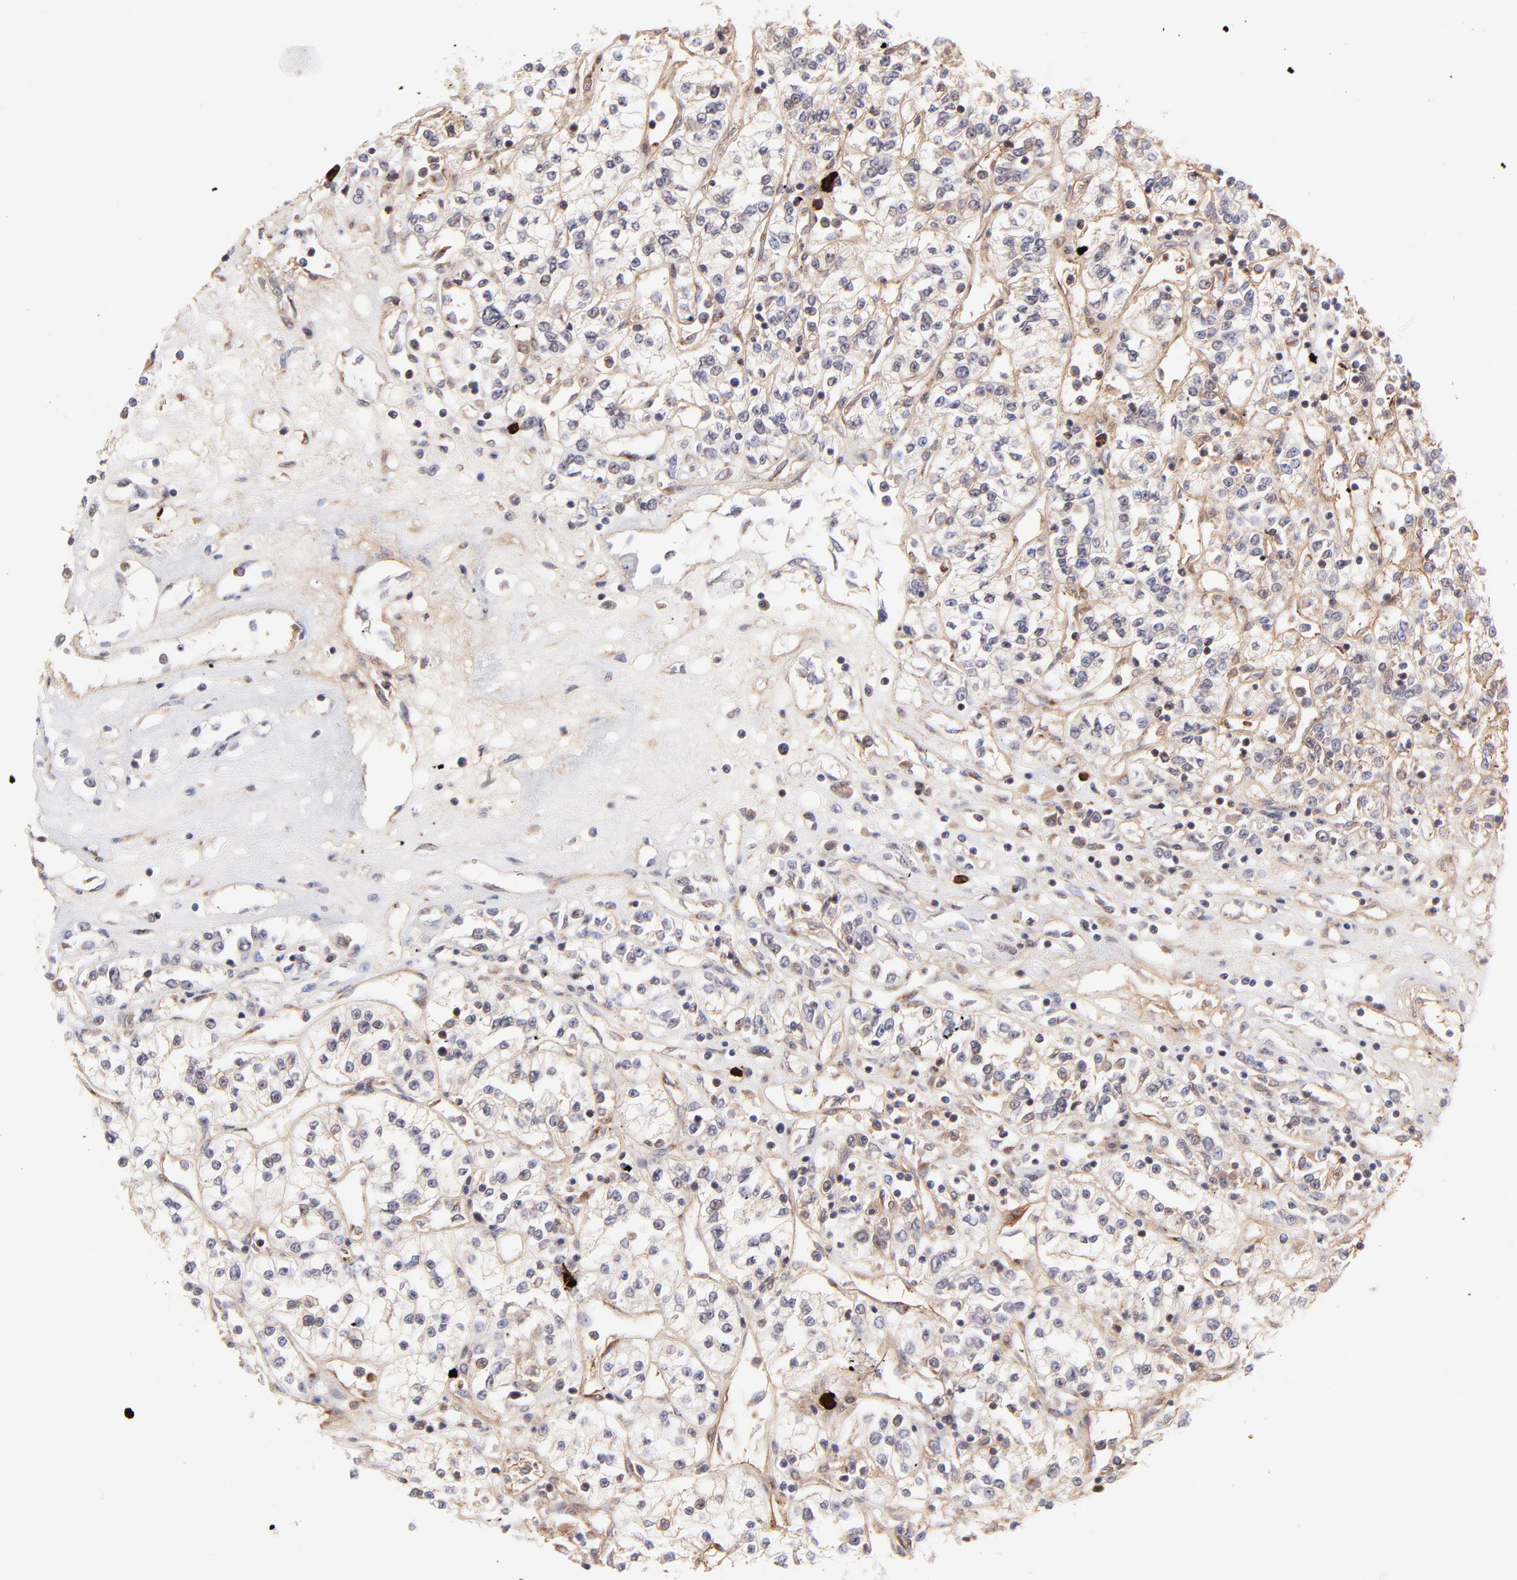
{"staining": {"intensity": "moderate", "quantity": ">75%", "location": "cytoplasmic/membranous"}, "tissue": "renal cancer", "cell_type": "Tumor cells", "image_type": "cancer", "snomed": [{"axis": "morphology", "description": "Adenocarcinoma, NOS"}, {"axis": "topography", "description": "Kidney"}], "caption": "High-magnification brightfield microscopy of adenocarcinoma (renal) stained with DAB (brown) and counterstained with hematoxylin (blue). tumor cells exhibit moderate cytoplasmic/membranous positivity is appreciated in approximately>75% of cells.", "gene": "MED12", "patient": {"sex": "female", "age": 76}}